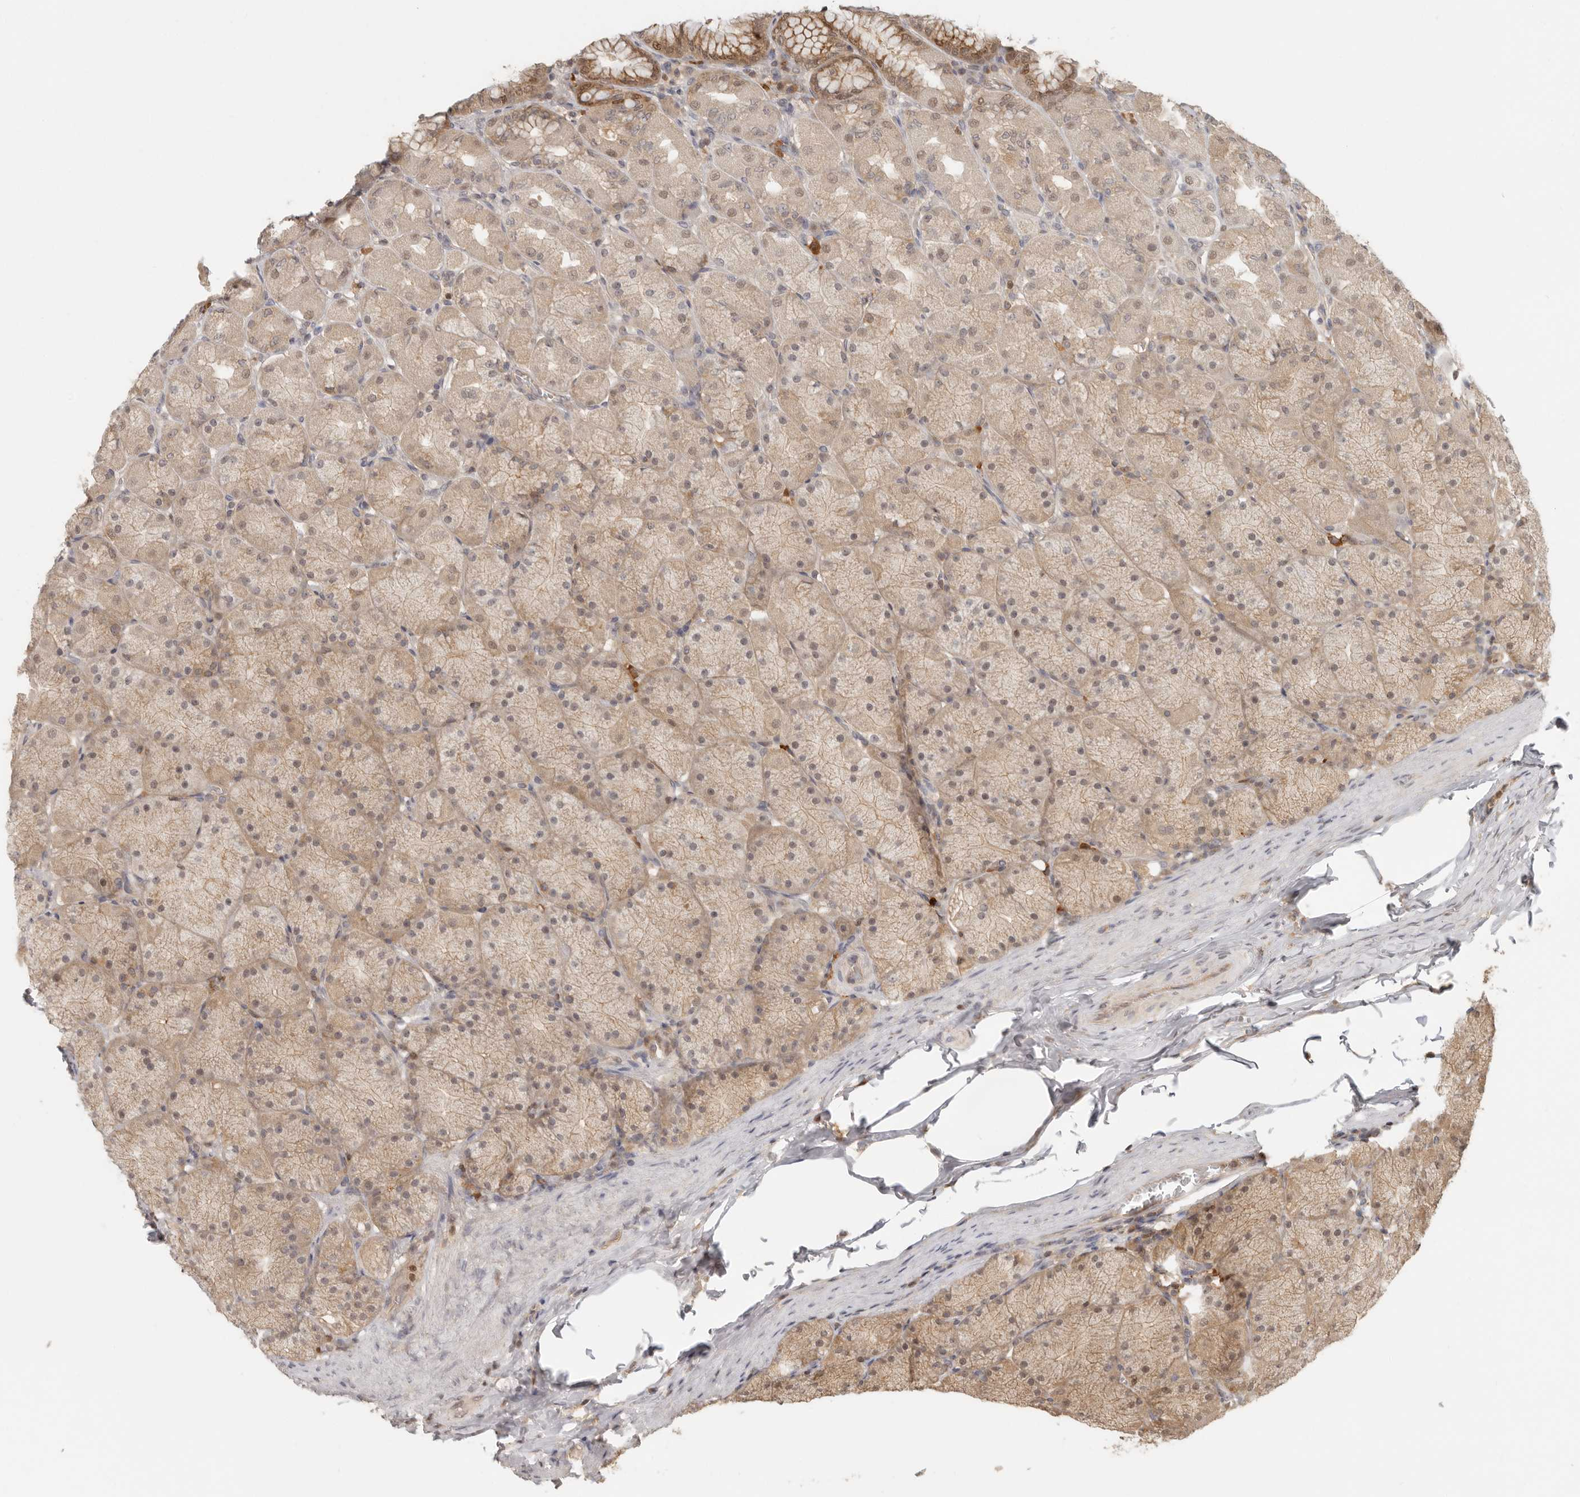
{"staining": {"intensity": "moderate", "quantity": "25%-75%", "location": "cytoplasmic/membranous,nuclear"}, "tissue": "stomach", "cell_type": "Glandular cells", "image_type": "normal", "snomed": [{"axis": "morphology", "description": "Normal tissue, NOS"}, {"axis": "topography", "description": "Stomach, upper"}], "caption": "Benign stomach displays moderate cytoplasmic/membranous,nuclear expression in approximately 25%-75% of glandular cells, visualized by immunohistochemistry.", "gene": "PSMA5", "patient": {"sex": "female", "age": 56}}